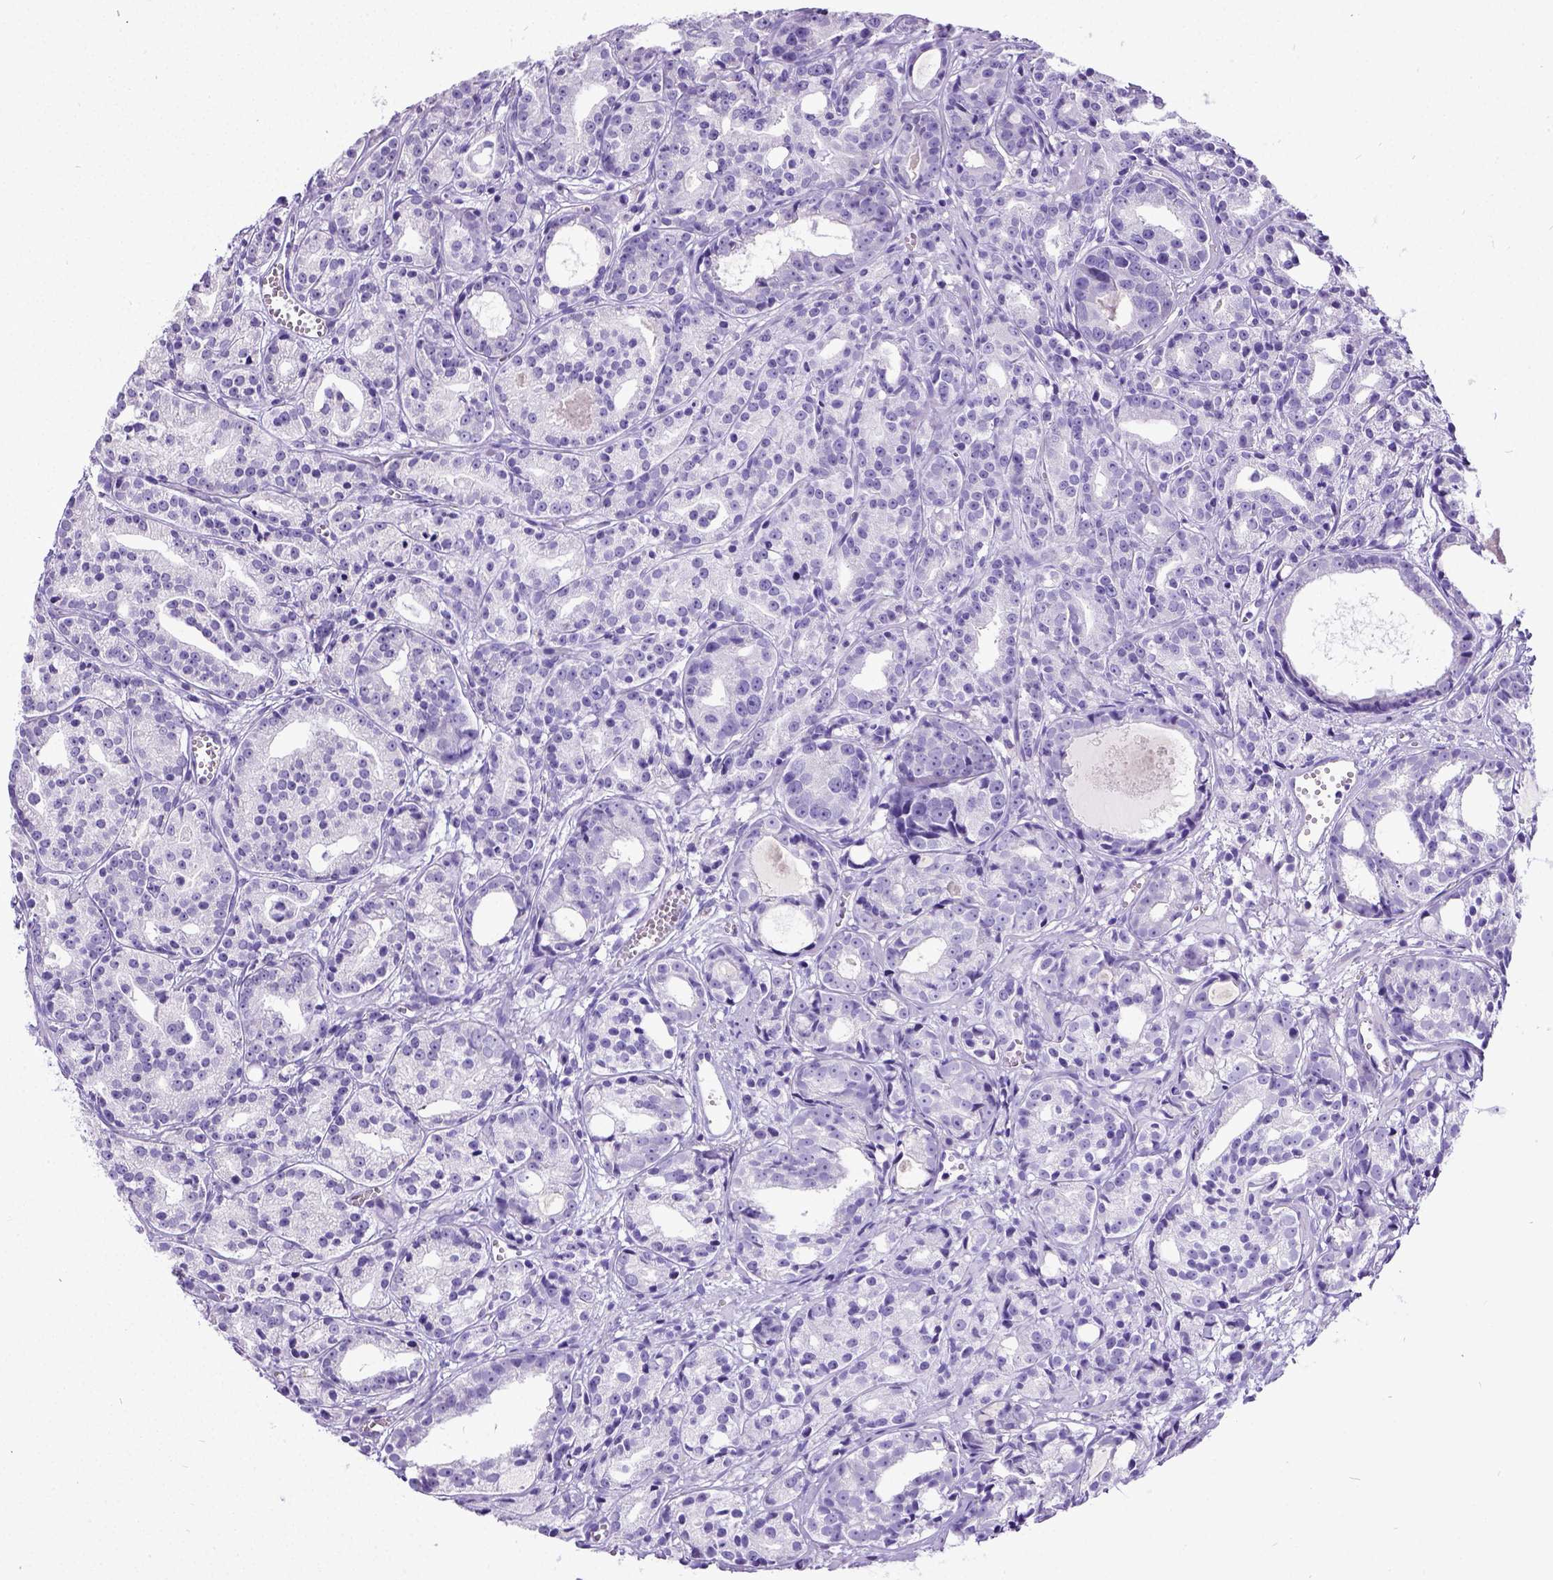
{"staining": {"intensity": "negative", "quantity": "none", "location": "none"}, "tissue": "prostate cancer", "cell_type": "Tumor cells", "image_type": "cancer", "snomed": [{"axis": "morphology", "description": "Adenocarcinoma, Medium grade"}, {"axis": "topography", "description": "Prostate"}], "caption": "Photomicrograph shows no protein staining in tumor cells of prostate cancer (adenocarcinoma (medium-grade)) tissue. (Immunohistochemistry, brightfield microscopy, high magnification).", "gene": "SATB2", "patient": {"sex": "male", "age": 74}}